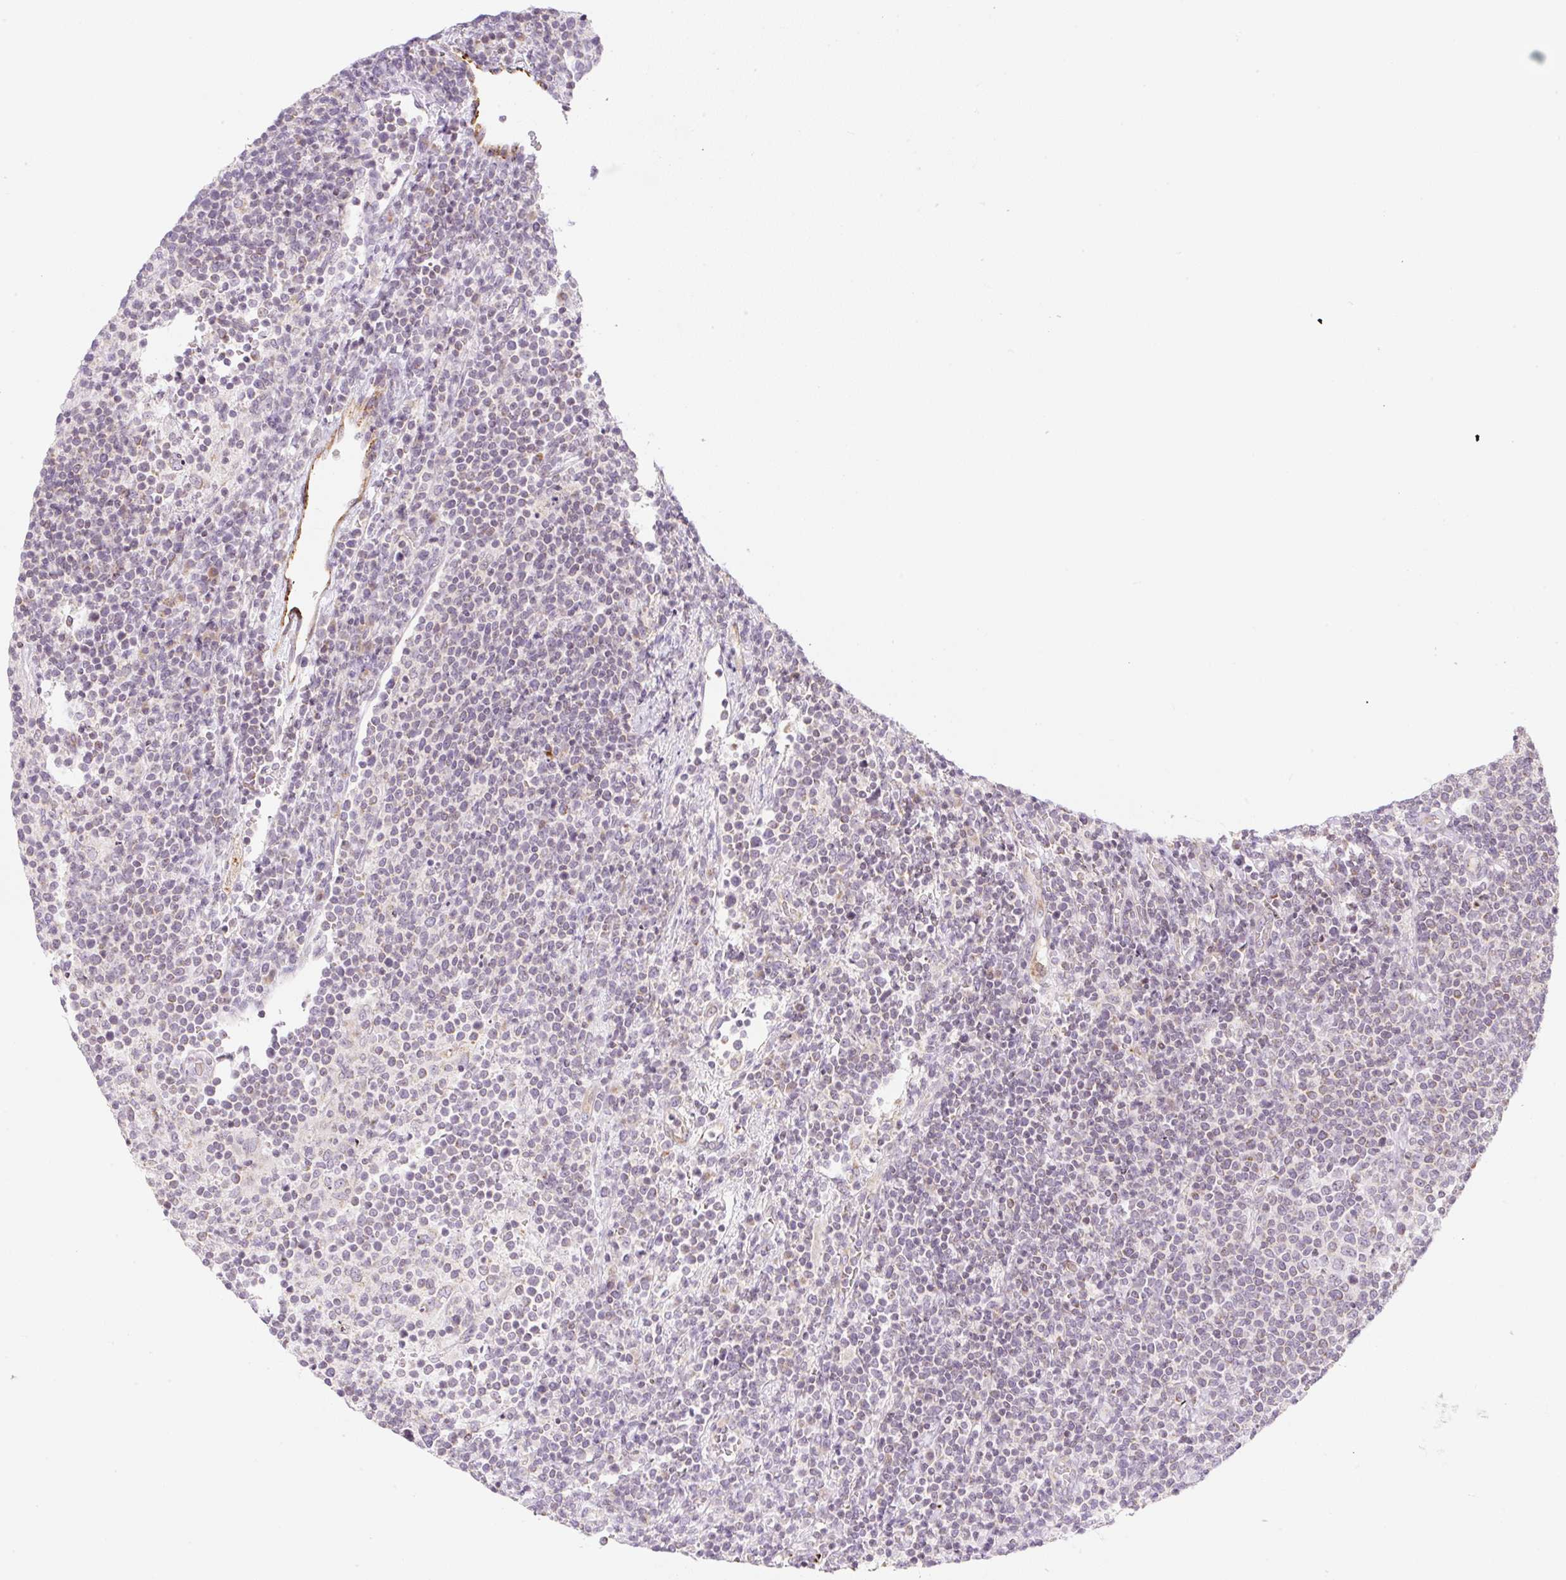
{"staining": {"intensity": "negative", "quantity": "none", "location": "none"}, "tissue": "lymphoma", "cell_type": "Tumor cells", "image_type": "cancer", "snomed": [{"axis": "morphology", "description": "Malignant lymphoma, non-Hodgkin's type, High grade"}, {"axis": "topography", "description": "Lymph node"}], "caption": "IHC micrograph of neoplastic tissue: human lymphoma stained with DAB (3,3'-diaminobenzidine) exhibits no significant protein positivity in tumor cells.", "gene": "CASKIN1", "patient": {"sex": "male", "age": 61}}